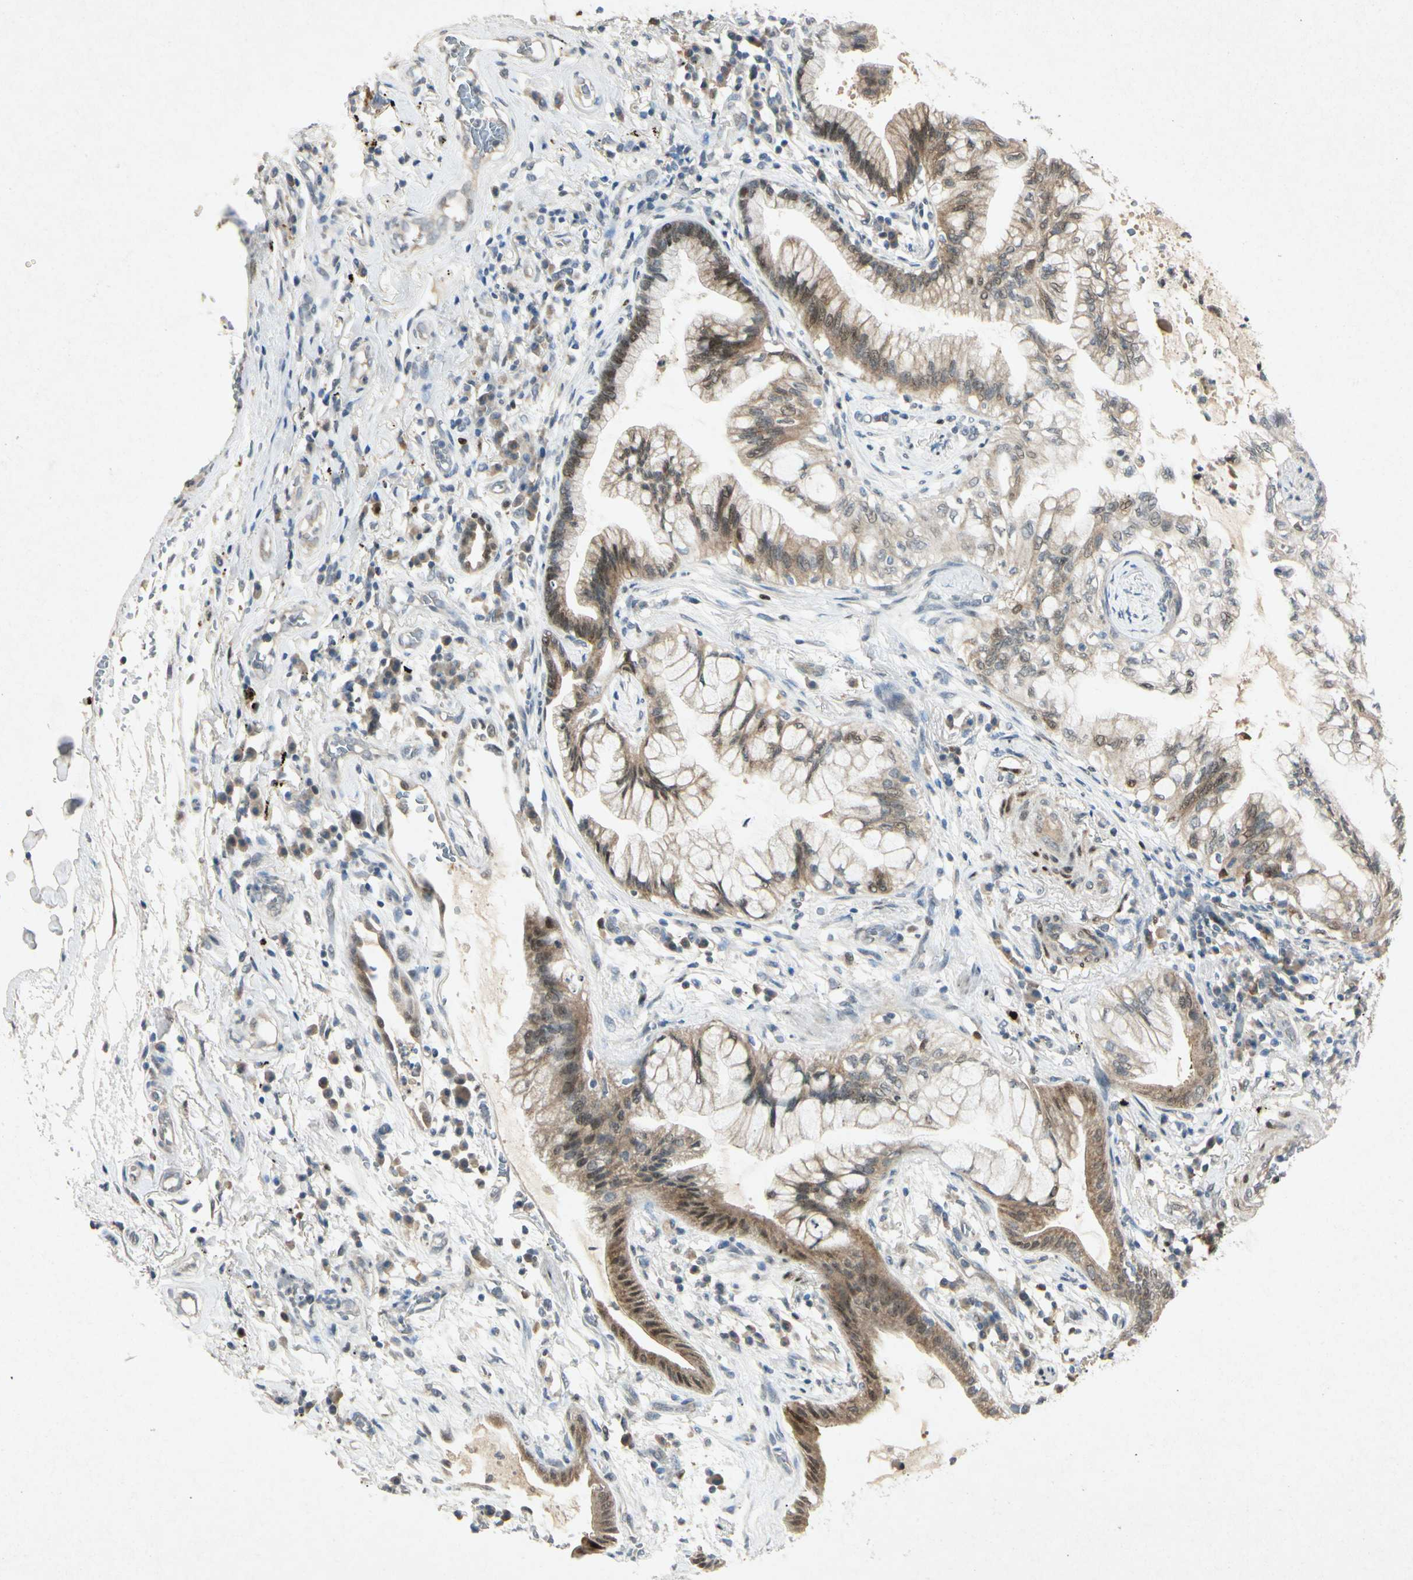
{"staining": {"intensity": "moderate", "quantity": "25%-75%", "location": "cytoplasmic/membranous,nuclear"}, "tissue": "lung cancer", "cell_type": "Tumor cells", "image_type": "cancer", "snomed": [{"axis": "morphology", "description": "Adenocarcinoma, NOS"}, {"axis": "topography", "description": "Lung"}], "caption": "DAB immunohistochemical staining of human adenocarcinoma (lung) reveals moderate cytoplasmic/membranous and nuclear protein positivity in about 25%-75% of tumor cells.", "gene": "HSPA1B", "patient": {"sex": "female", "age": 70}}